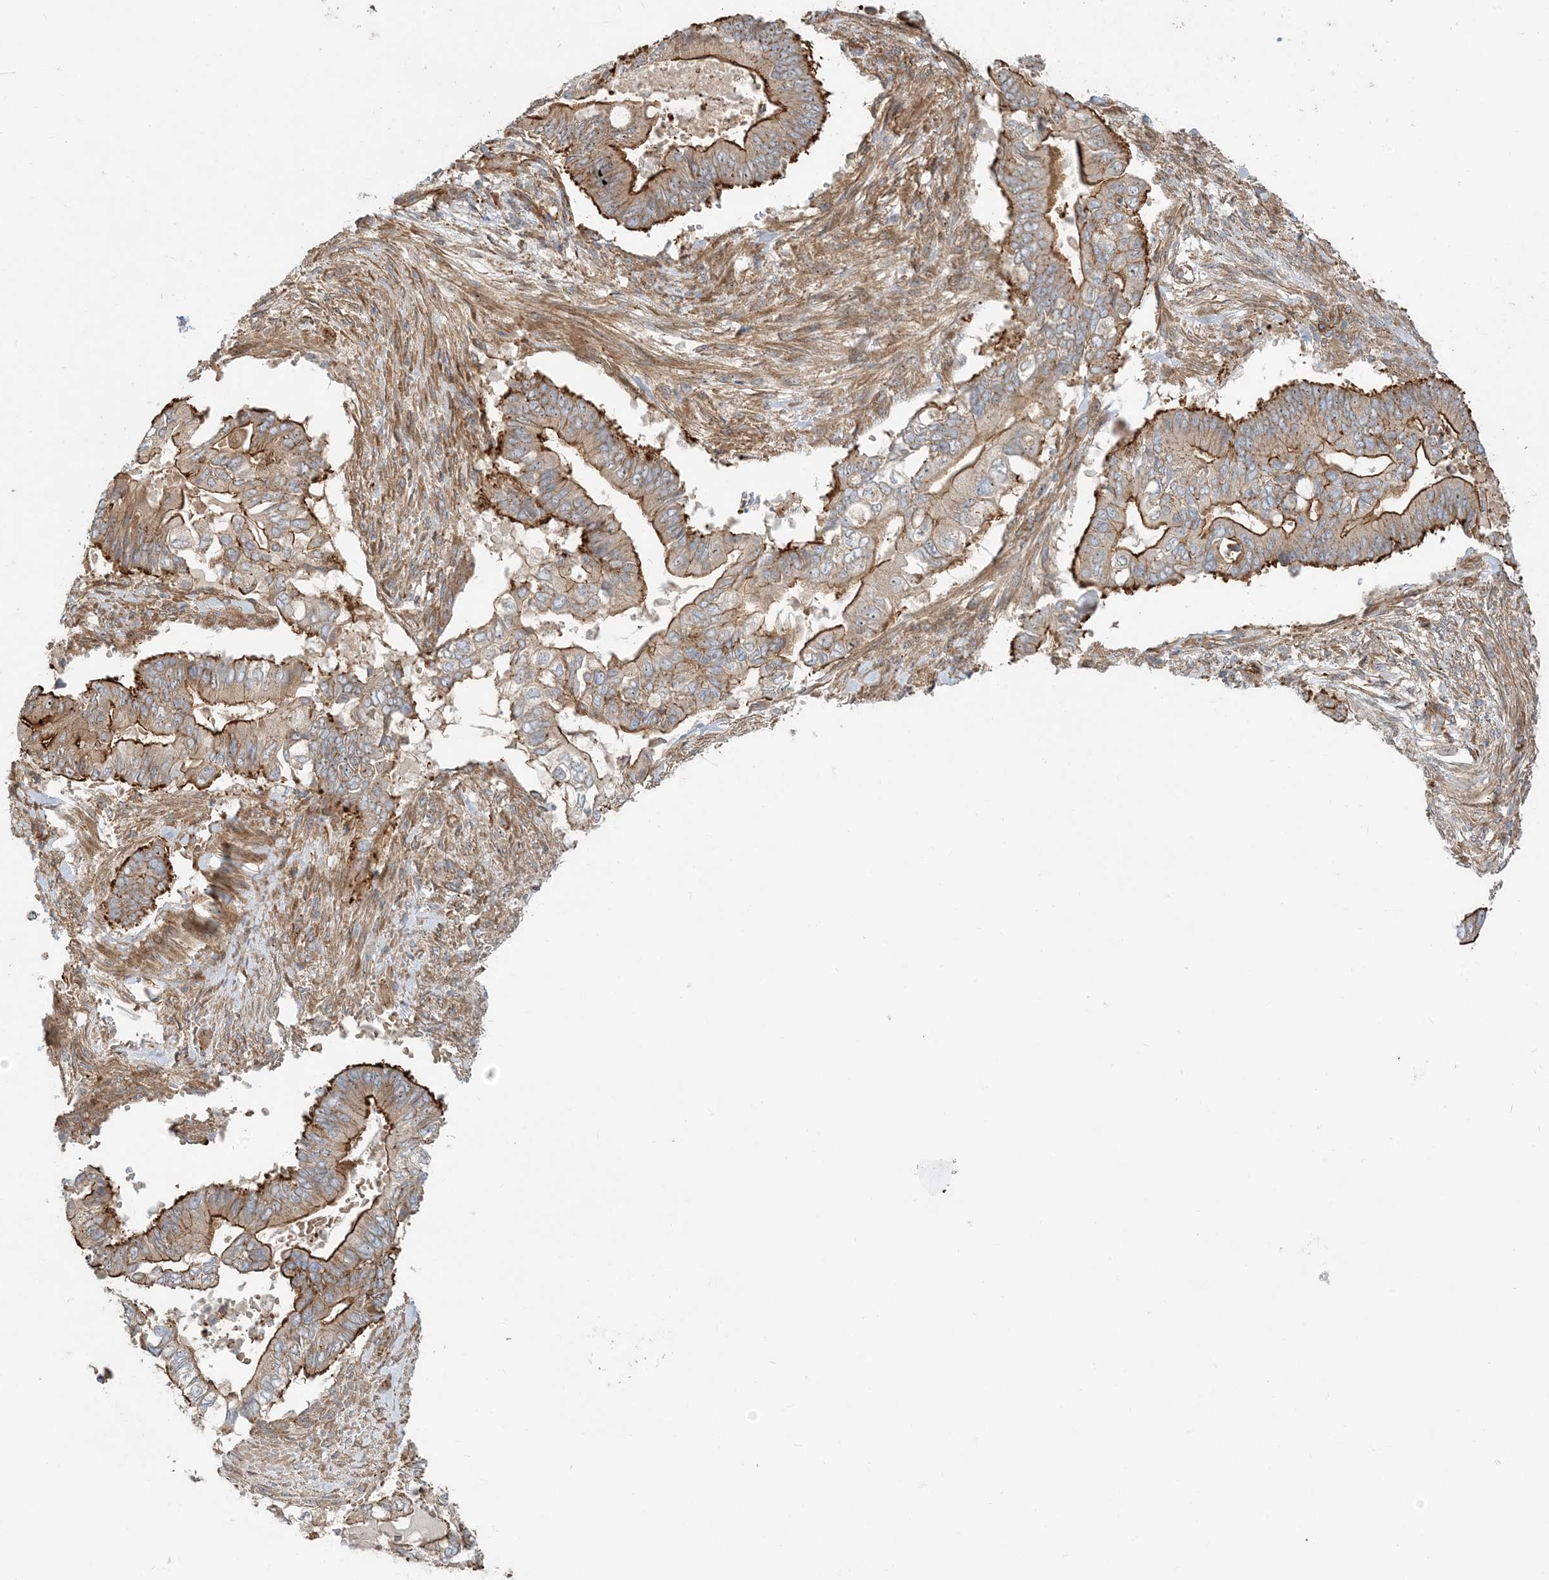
{"staining": {"intensity": "moderate", "quantity": ">75%", "location": "cytoplasmic/membranous"}, "tissue": "pancreatic cancer", "cell_type": "Tumor cells", "image_type": "cancer", "snomed": [{"axis": "morphology", "description": "Adenocarcinoma, NOS"}, {"axis": "topography", "description": "Pancreas"}], "caption": "This photomicrograph exhibits adenocarcinoma (pancreatic) stained with immunohistochemistry to label a protein in brown. The cytoplasmic/membranous of tumor cells show moderate positivity for the protein. Nuclei are counter-stained blue.", "gene": "MYL5", "patient": {"sex": "male", "age": 68}}